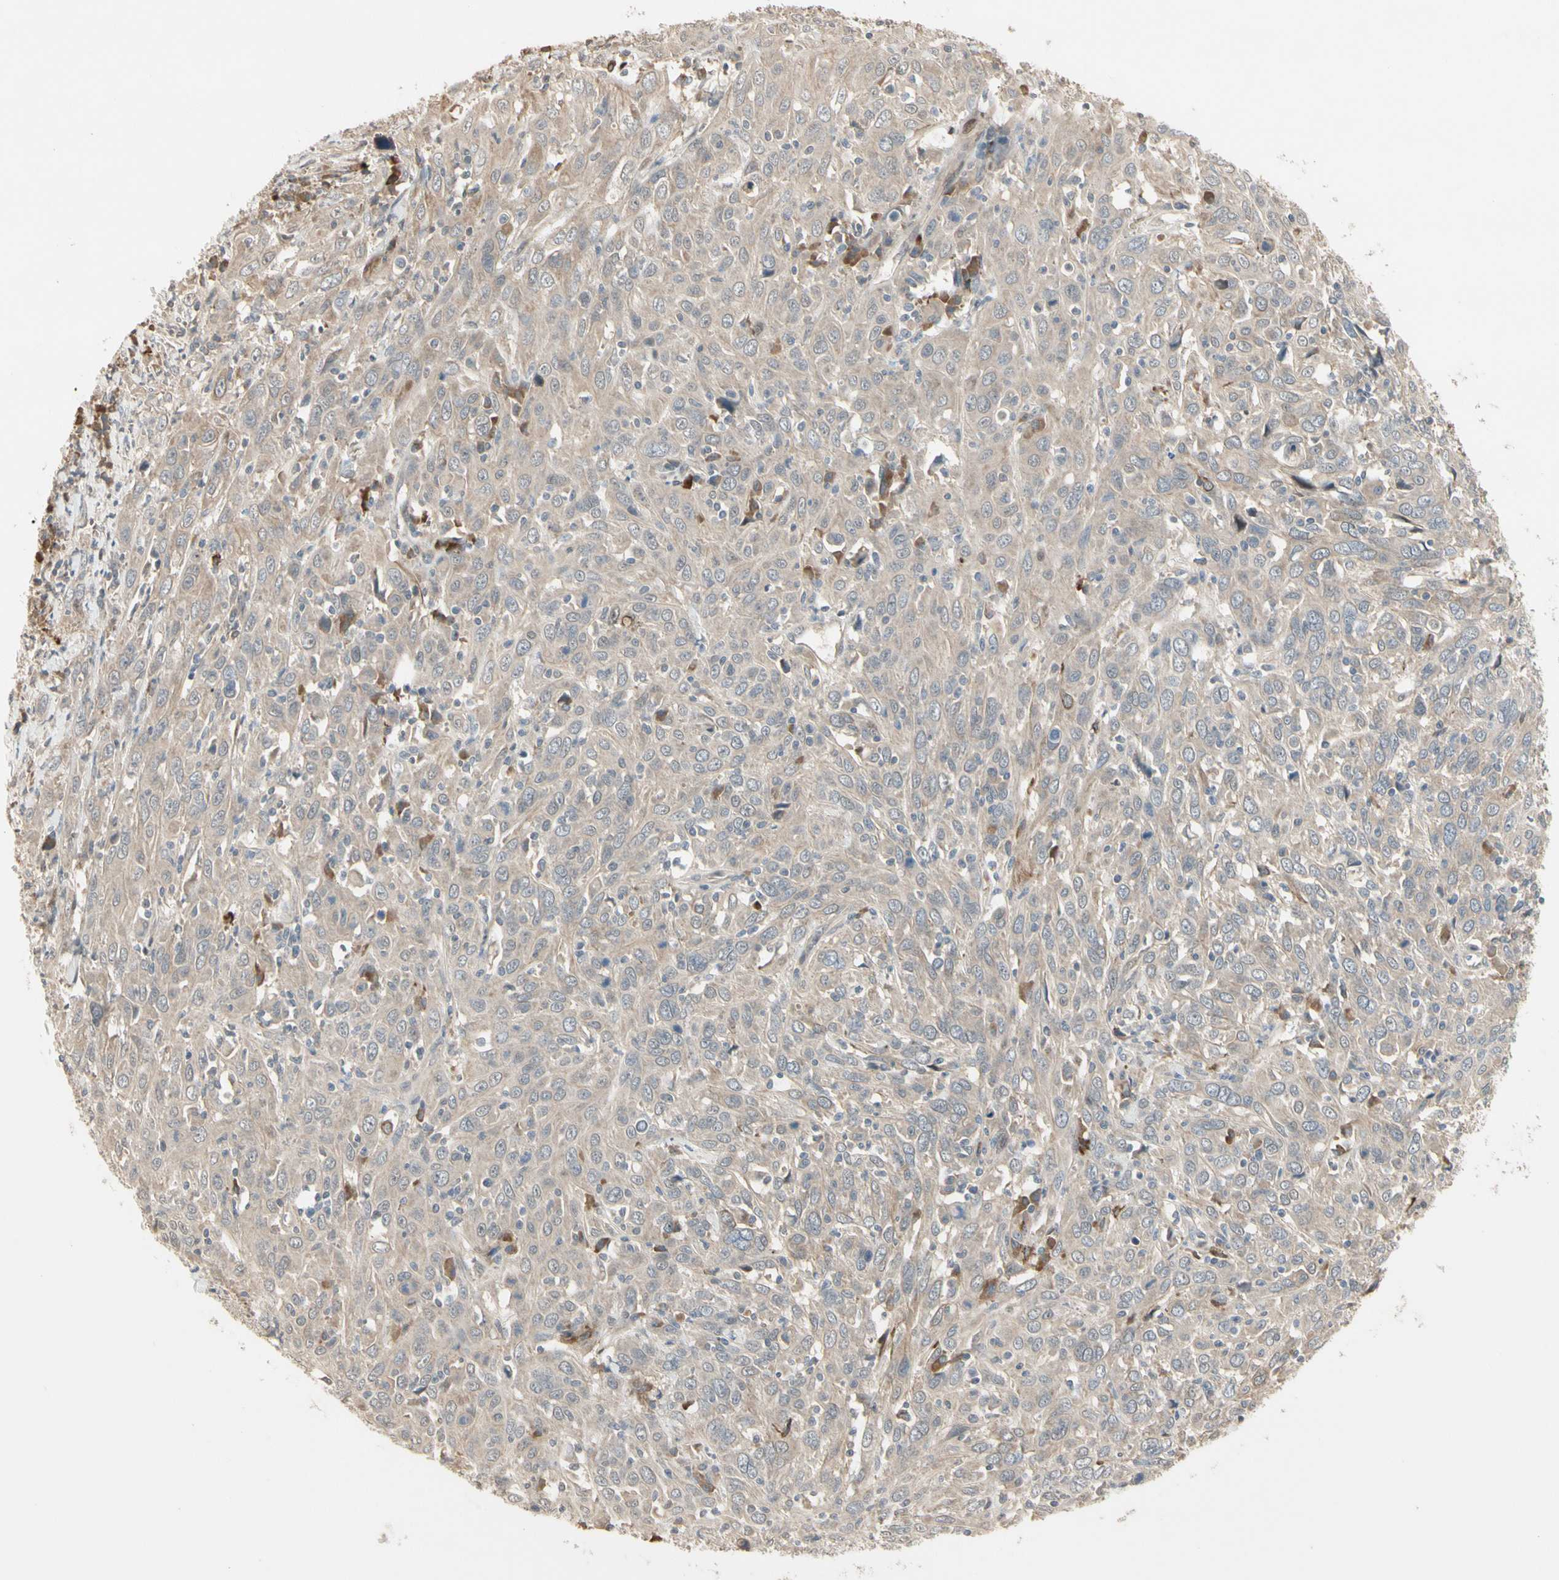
{"staining": {"intensity": "weak", "quantity": "25%-75%", "location": "cytoplasmic/membranous"}, "tissue": "cervical cancer", "cell_type": "Tumor cells", "image_type": "cancer", "snomed": [{"axis": "morphology", "description": "Squamous cell carcinoma, NOS"}, {"axis": "topography", "description": "Cervix"}], "caption": "Protein expression analysis of human squamous cell carcinoma (cervical) reveals weak cytoplasmic/membranous positivity in about 25%-75% of tumor cells.", "gene": "ATG4C", "patient": {"sex": "female", "age": 46}}